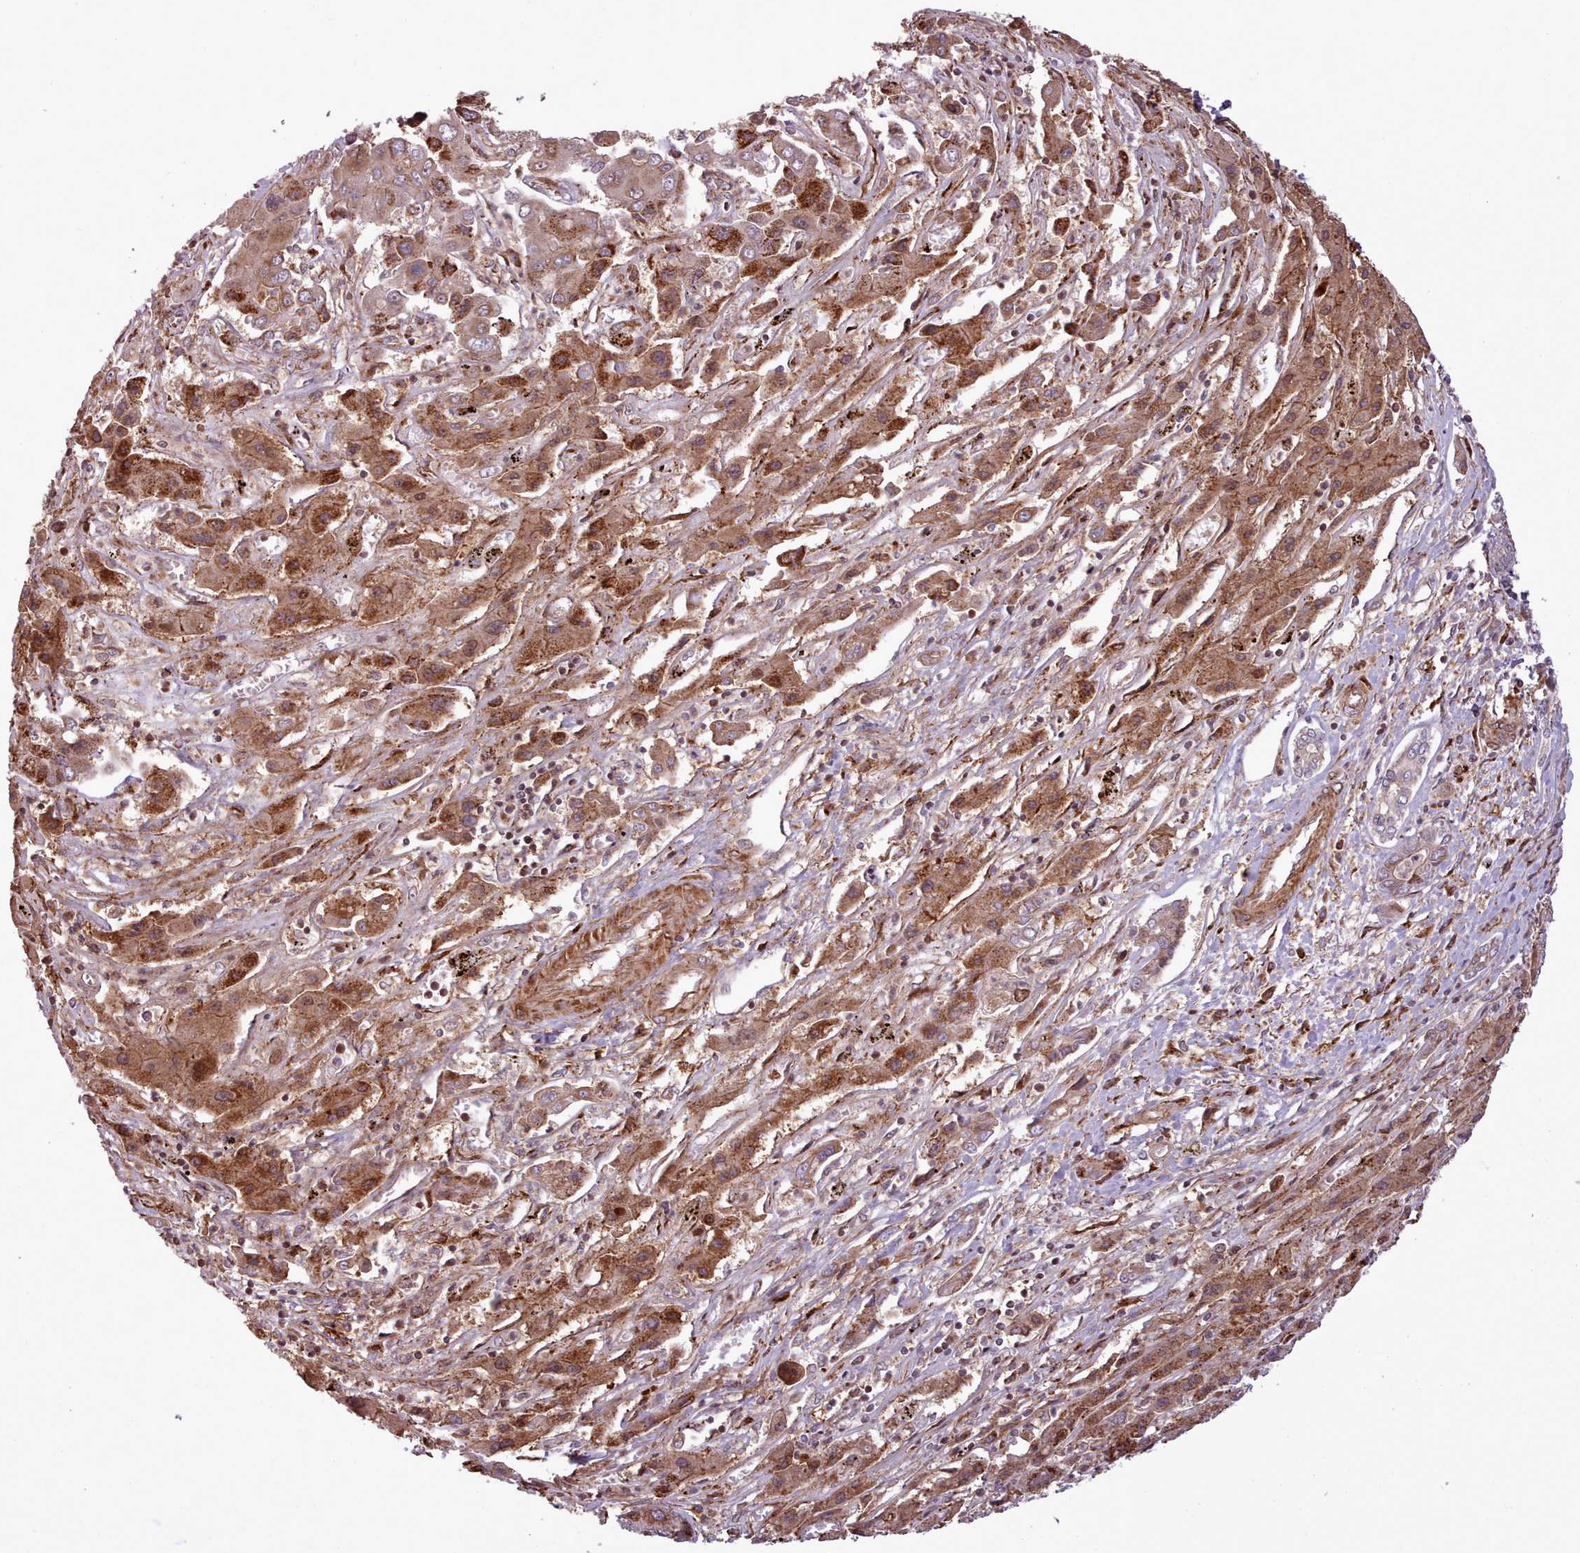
{"staining": {"intensity": "moderate", "quantity": ">75%", "location": "cytoplasmic/membranous"}, "tissue": "liver cancer", "cell_type": "Tumor cells", "image_type": "cancer", "snomed": [{"axis": "morphology", "description": "Cholangiocarcinoma"}, {"axis": "topography", "description": "Liver"}], "caption": "Tumor cells show medium levels of moderate cytoplasmic/membranous staining in approximately >75% of cells in liver cholangiocarcinoma.", "gene": "NLRP7", "patient": {"sex": "male", "age": 67}}